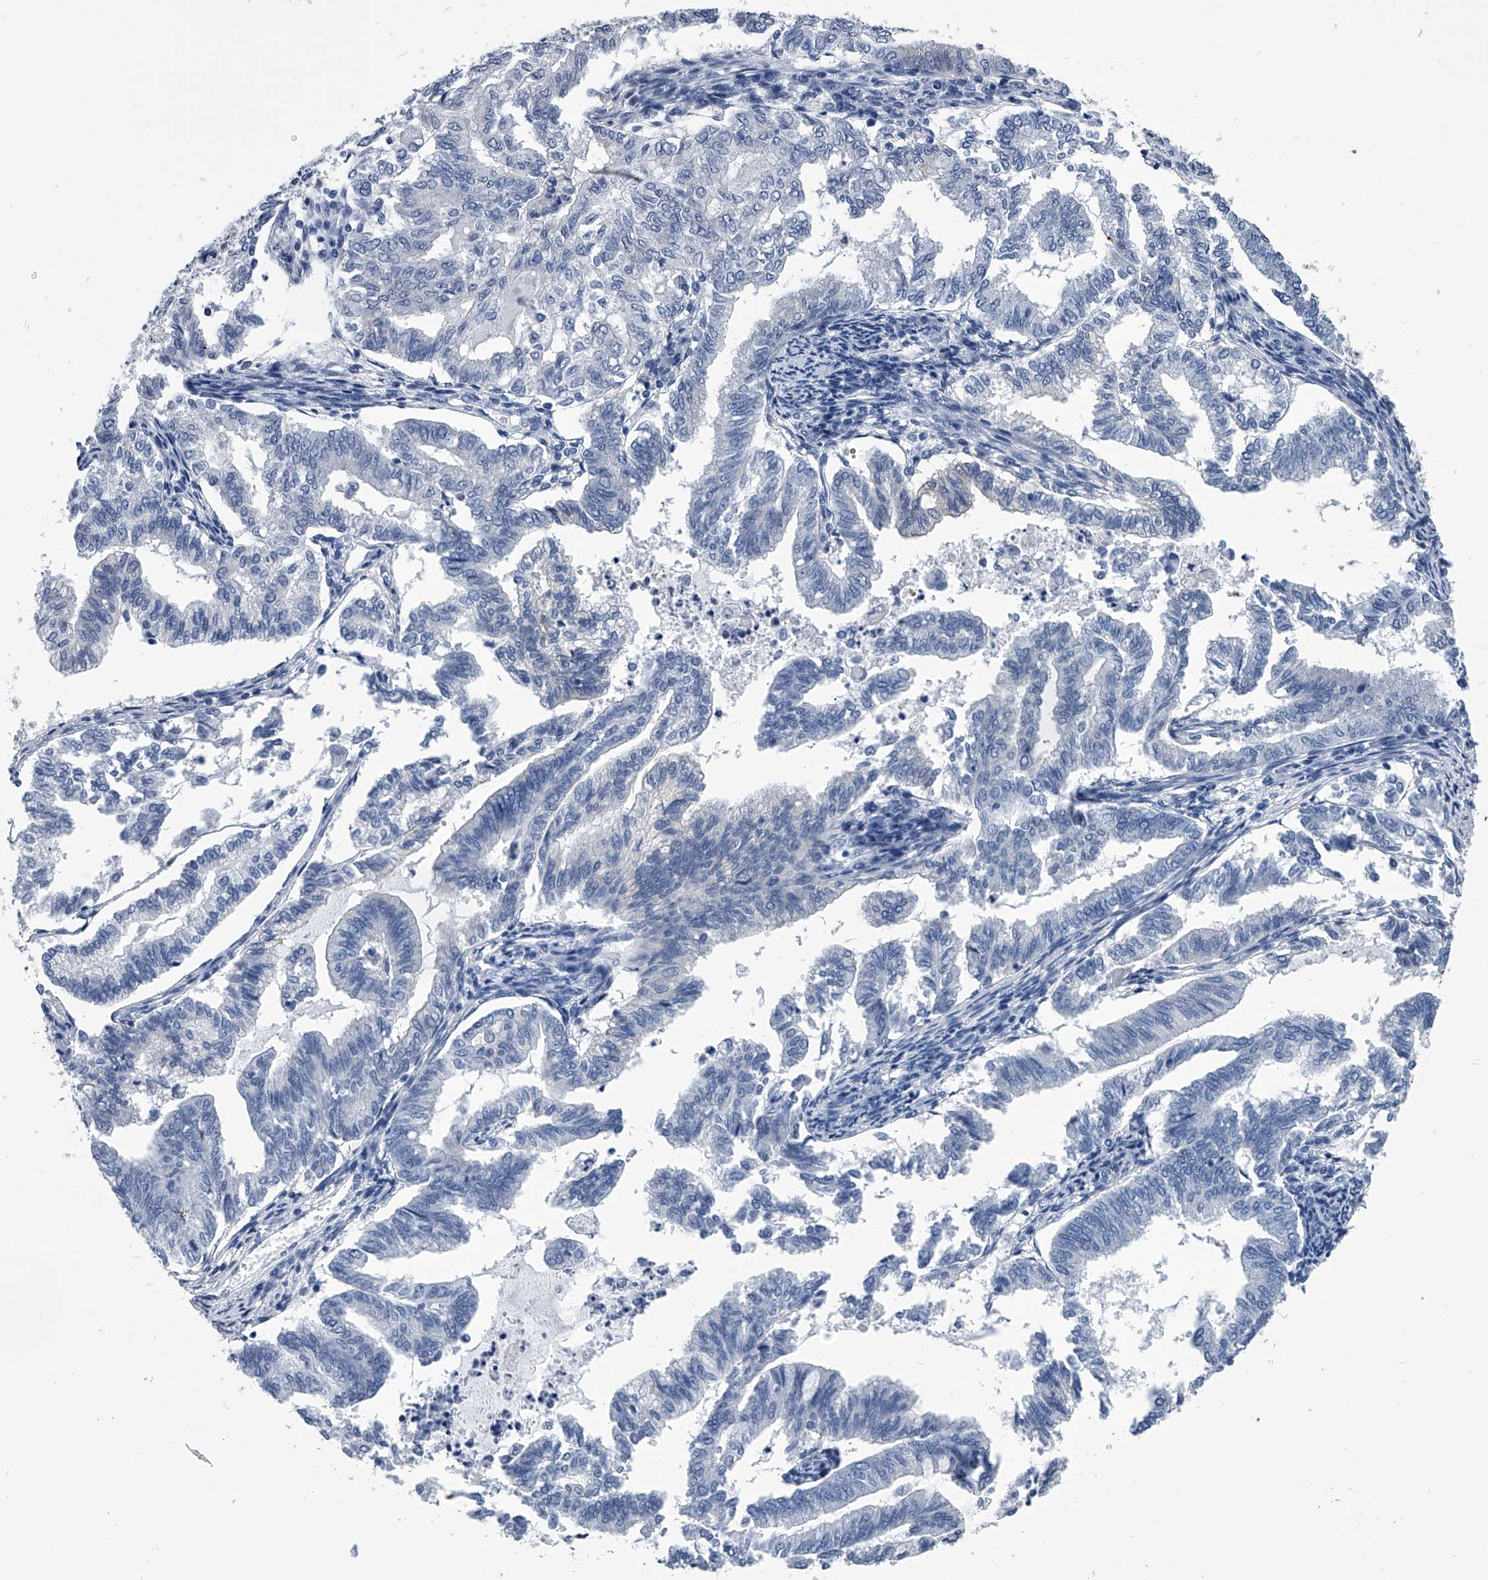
{"staining": {"intensity": "negative", "quantity": "none", "location": "none"}, "tissue": "endometrial cancer", "cell_type": "Tumor cells", "image_type": "cancer", "snomed": [{"axis": "morphology", "description": "Adenocarcinoma, NOS"}, {"axis": "topography", "description": "Endometrium"}], "caption": "There is no significant expression in tumor cells of adenocarcinoma (endometrial).", "gene": "PDXK", "patient": {"sex": "female", "age": 79}}